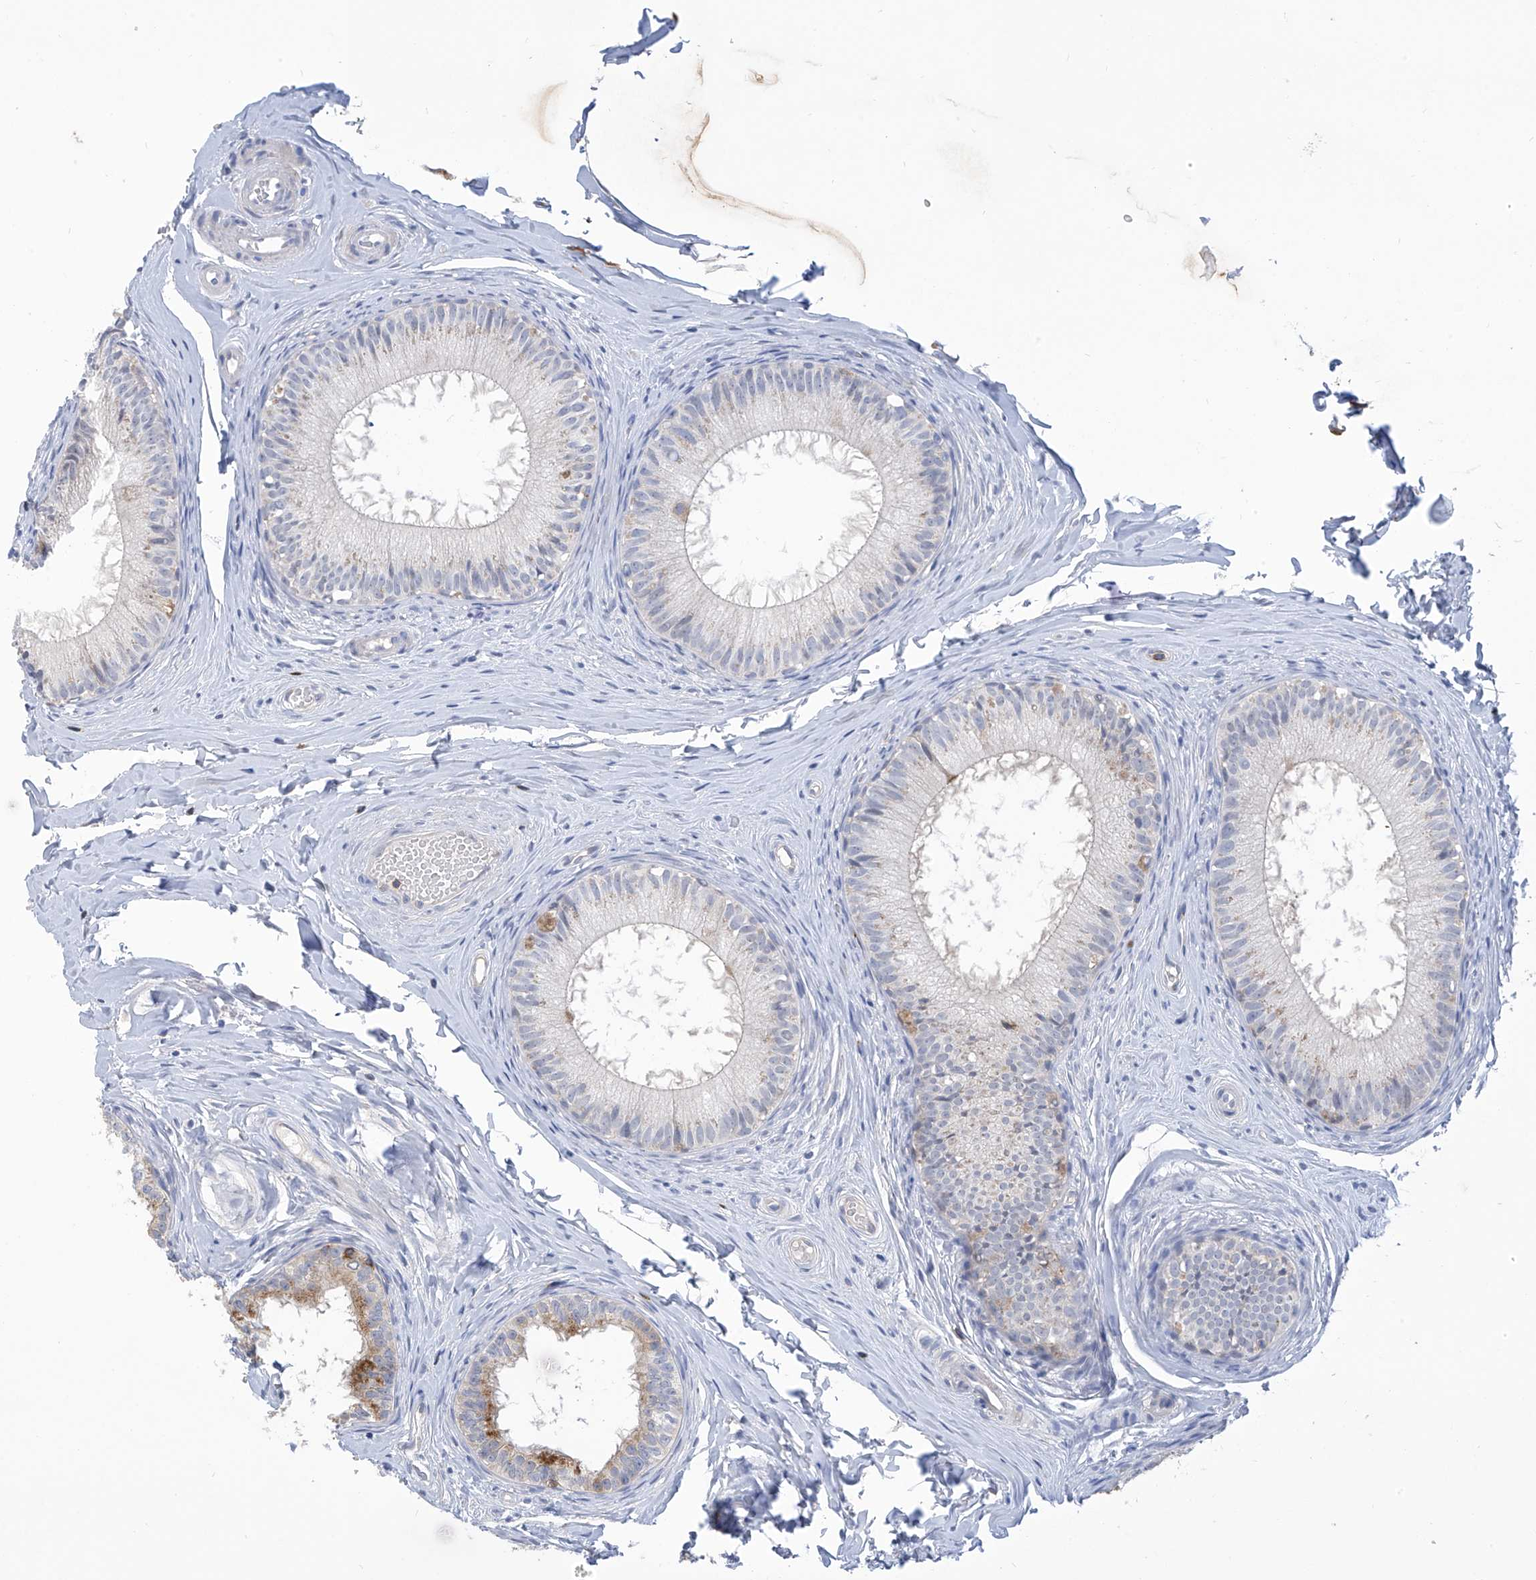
{"staining": {"intensity": "negative", "quantity": "none", "location": "none"}, "tissue": "epididymis", "cell_type": "Glandular cells", "image_type": "normal", "snomed": [{"axis": "morphology", "description": "Normal tissue, NOS"}, {"axis": "topography", "description": "Epididymis"}], "caption": "This is an immunohistochemistry histopathology image of benign human epididymis. There is no expression in glandular cells.", "gene": "IBA57", "patient": {"sex": "male", "age": 34}}